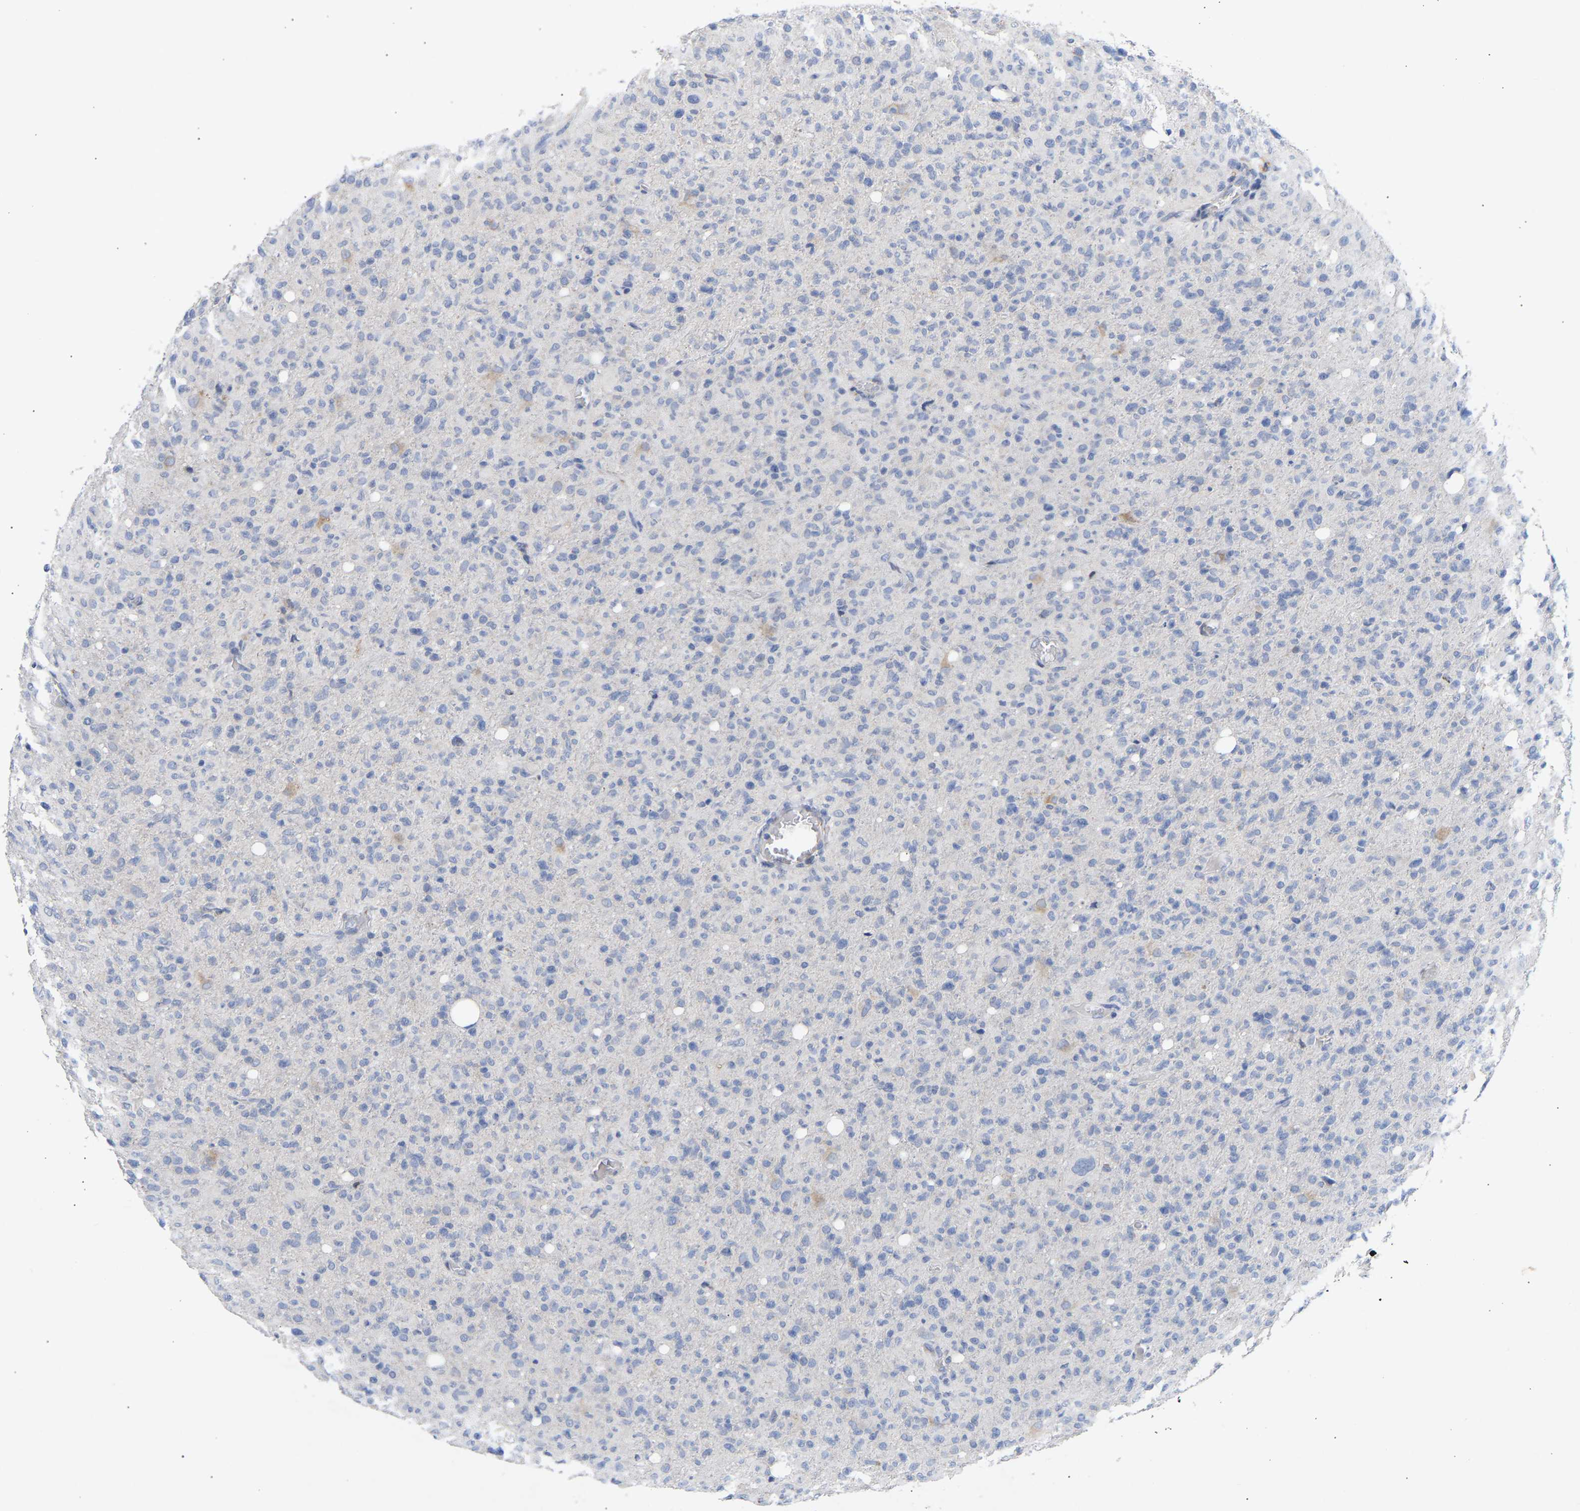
{"staining": {"intensity": "negative", "quantity": "none", "location": "none"}, "tissue": "glioma", "cell_type": "Tumor cells", "image_type": "cancer", "snomed": [{"axis": "morphology", "description": "Glioma, malignant, High grade"}, {"axis": "topography", "description": "Brain"}], "caption": "An immunohistochemistry photomicrograph of malignant glioma (high-grade) is shown. There is no staining in tumor cells of malignant glioma (high-grade). (IHC, brightfield microscopy, high magnification).", "gene": "SELENOM", "patient": {"sex": "female", "age": 57}}